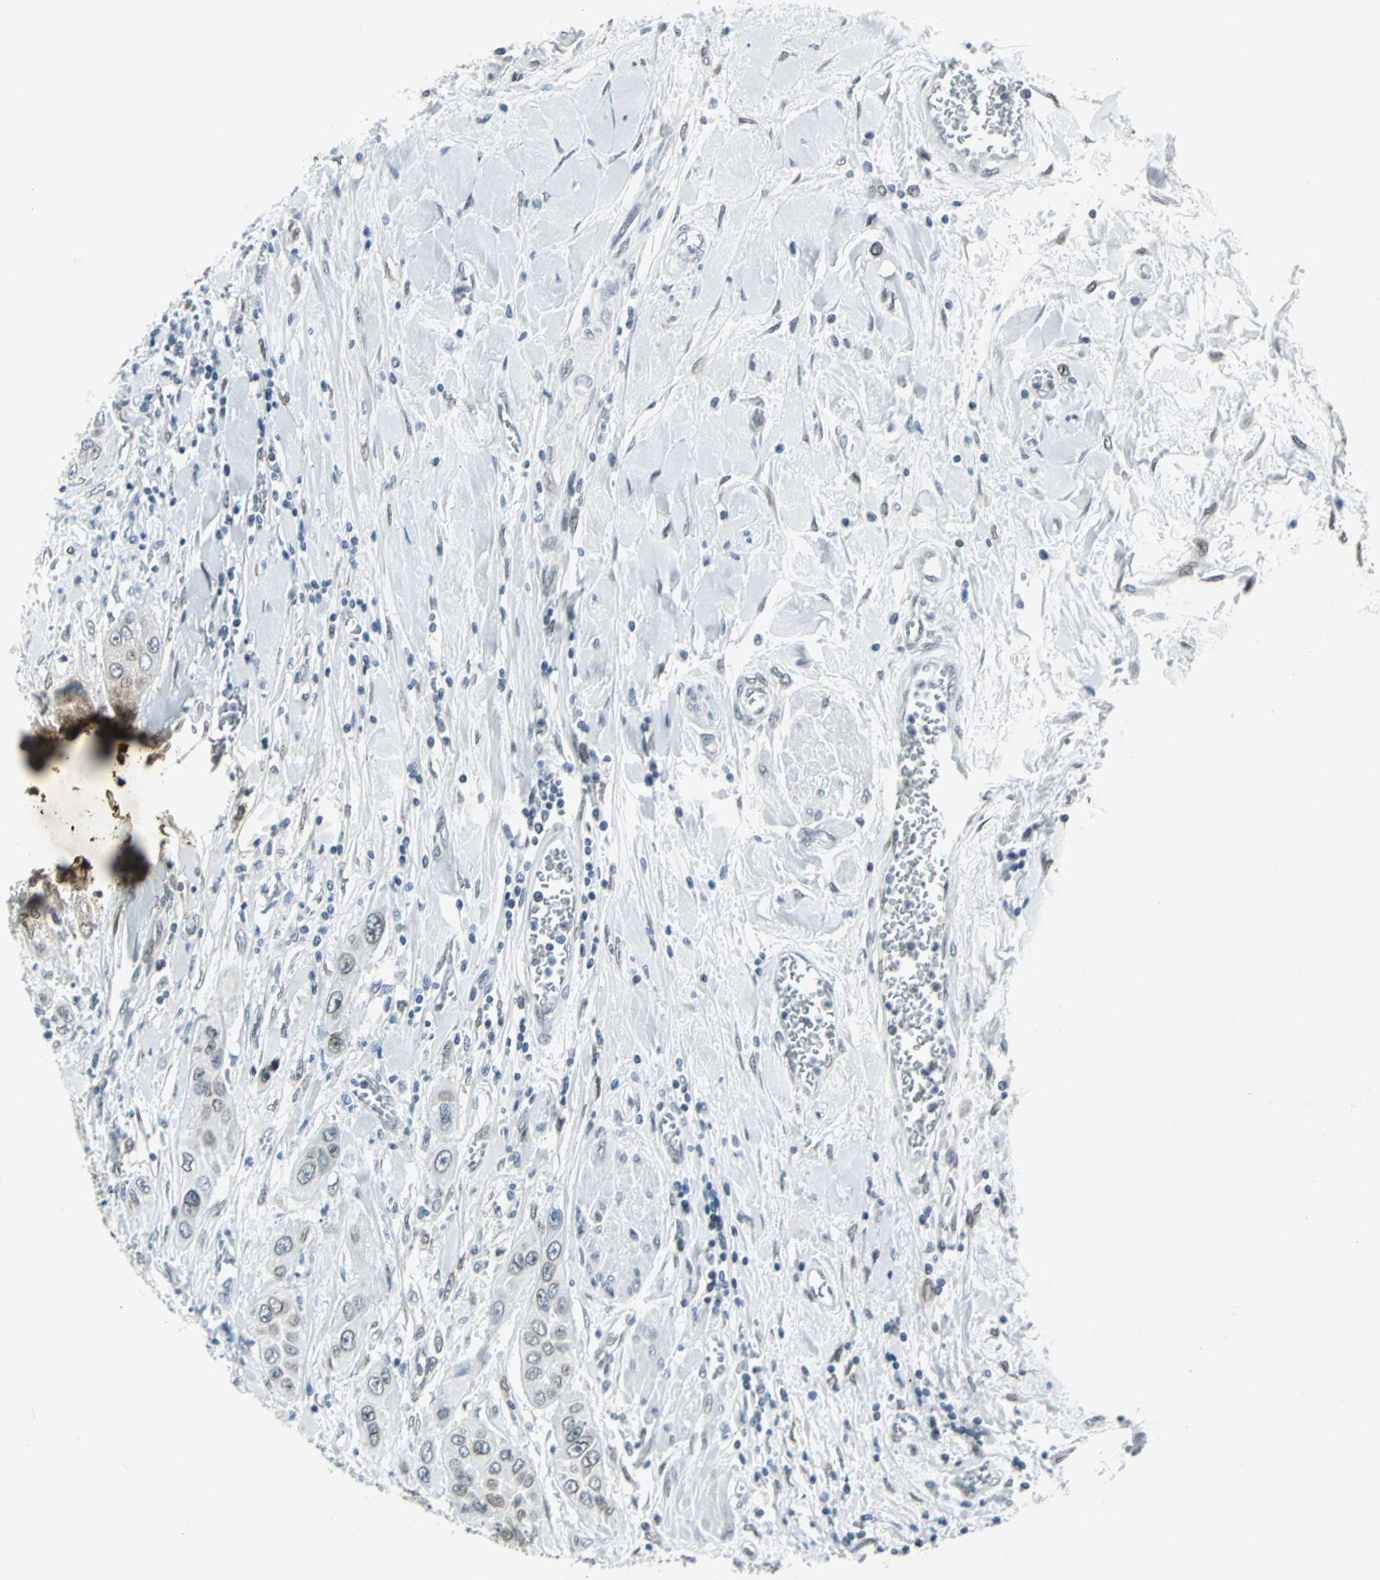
{"staining": {"intensity": "weak", "quantity": "25%-75%", "location": "cytoplasmic/membranous,nuclear"}, "tissue": "pancreatic cancer", "cell_type": "Tumor cells", "image_type": "cancer", "snomed": [{"axis": "morphology", "description": "Adenocarcinoma, NOS"}, {"axis": "topography", "description": "Pancreas"}], "caption": "Protein expression by IHC reveals weak cytoplasmic/membranous and nuclear staining in approximately 25%-75% of tumor cells in pancreatic cancer.", "gene": "SNUPN", "patient": {"sex": "female", "age": 70}}